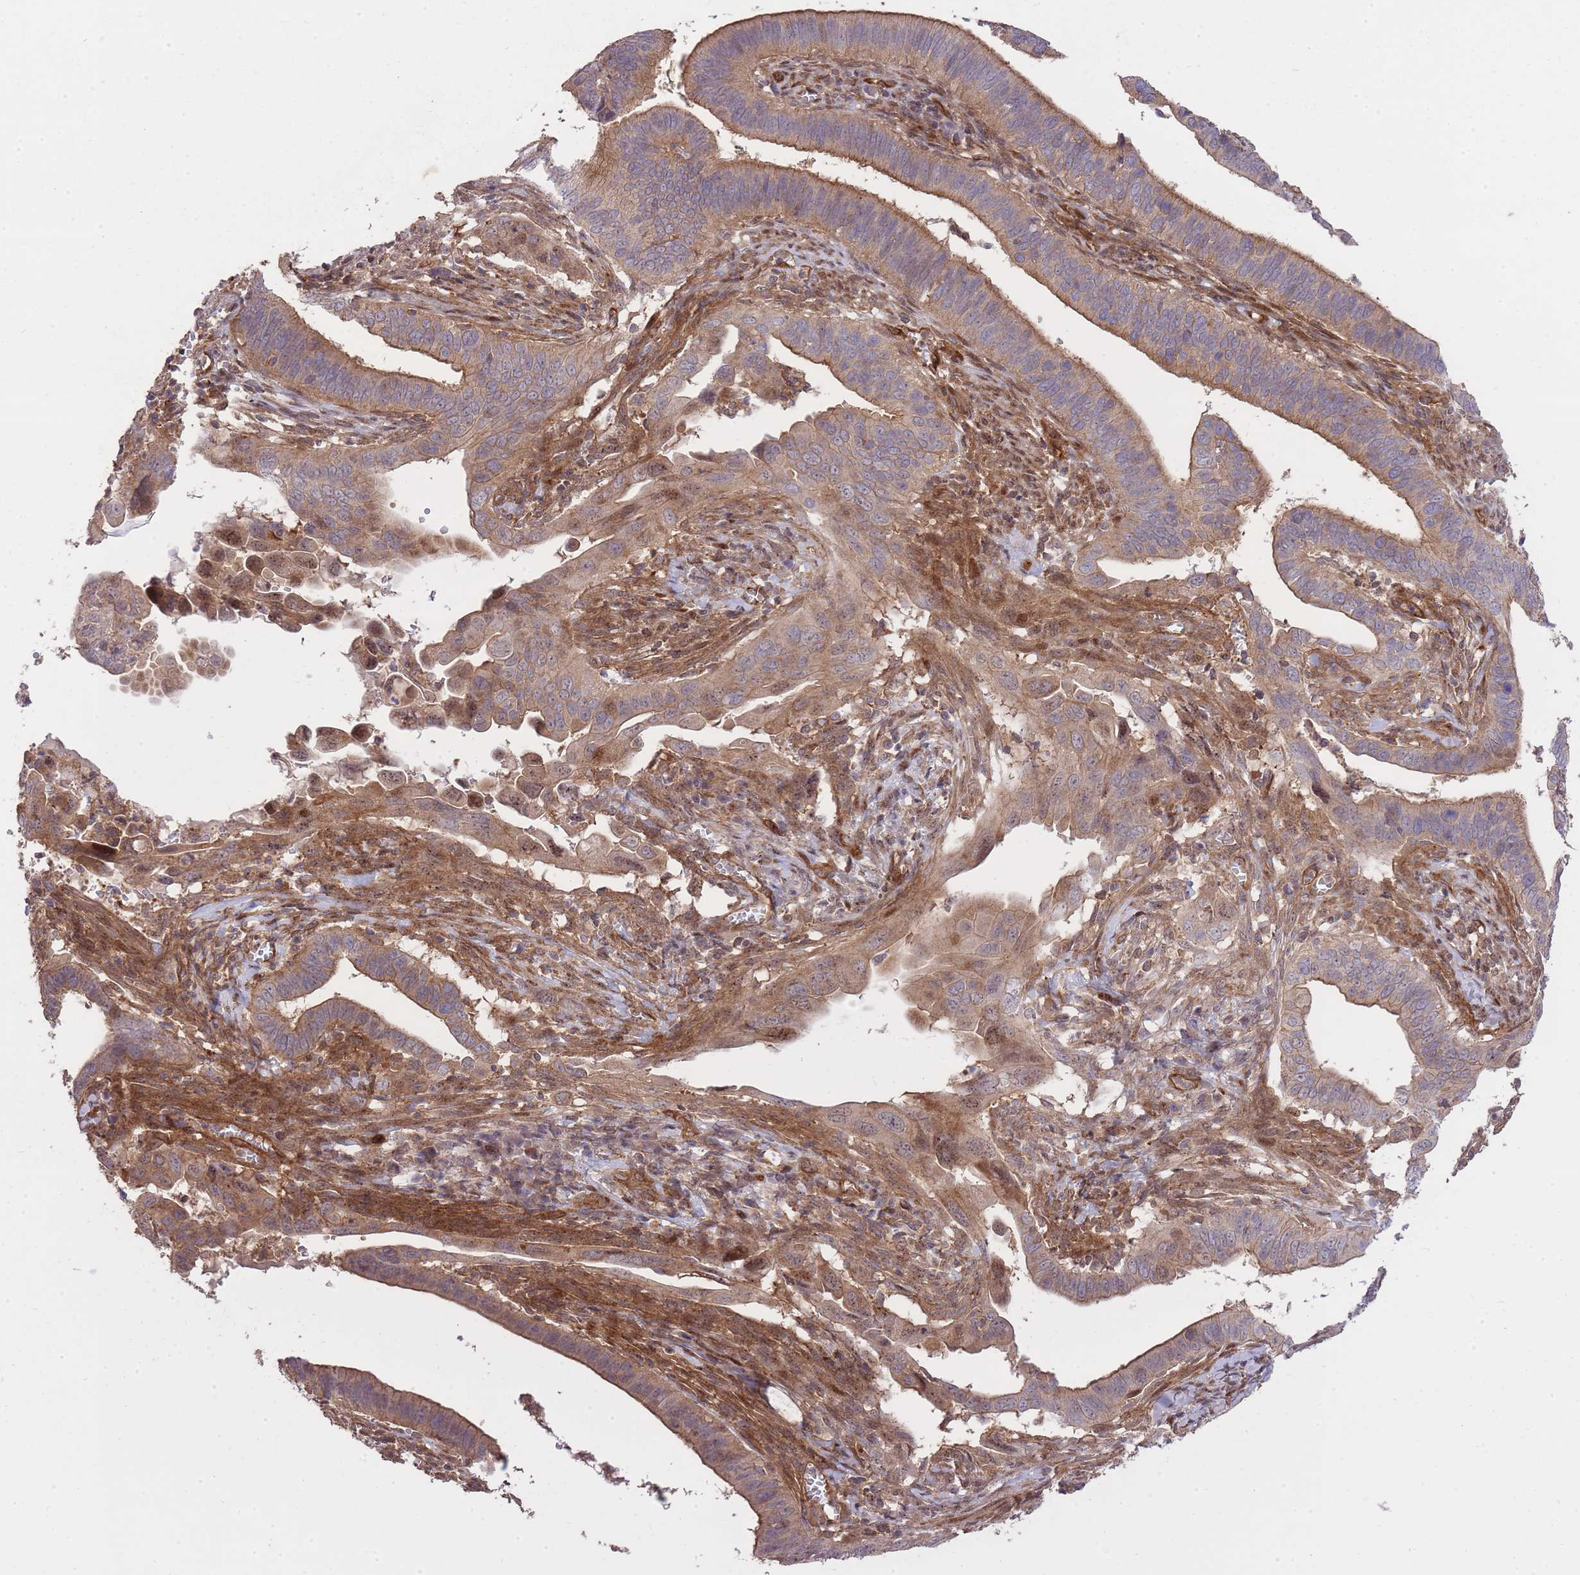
{"staining": {"intensity": "moderate", "quantity": ">75%", "location": "cytoplasmic/membranous"}, "tissue": "cervical cancer", "cell_type": "Tumor cells", "image_type": "cancer", "snomed": [{"axis": "morphology", "description": "Adenocarcinoma, NOS"}, {"axis": "topography", "description": "Cervix"}], "caption": "Cervical adenocarcinoma stained with immunohistochemistry (IHC) displays moderate cytoplasmic/membranous expression in approximately >75% of tumor cells.", "gene": "PLD1", "patient": {"sex": "female", "age": 42}}